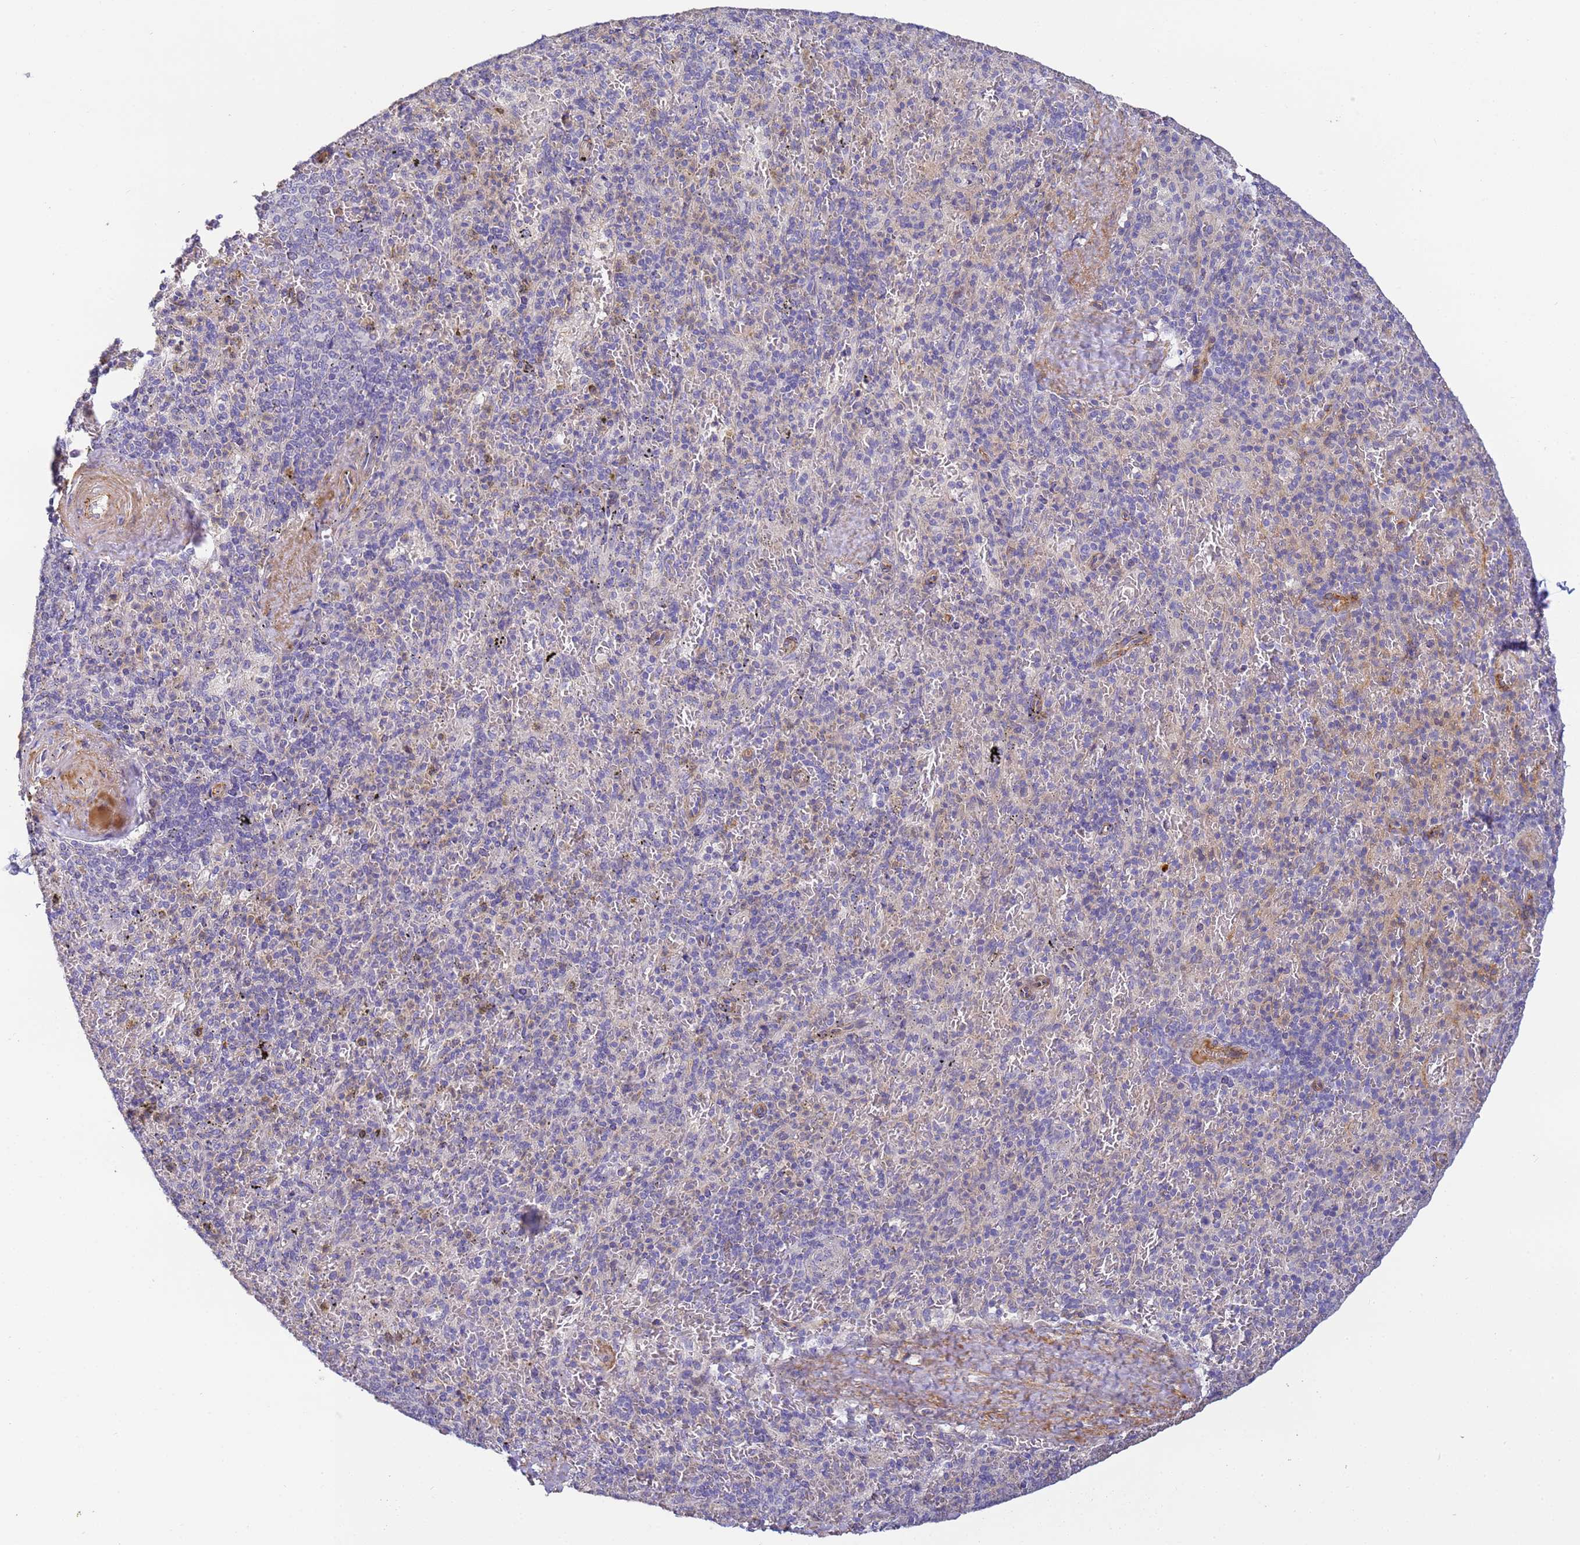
{"staining": {"intensity": "negative", "quantity": "none", "location": "none"}, "tissue": "spleen", "cell_type": "Cells in red pulp", "image_type": "normal", "snomed": [{"axis": "morphology", "description": "Normal tissue, NOS"}, {"axis": "topography", "description": "Spleen"}], "caption": "The histopathology image displays no staining of cells in red pulp in unremarkable spleen.", "gene": "CFHR1", "patient": {"sex": "male", "age": 82}}